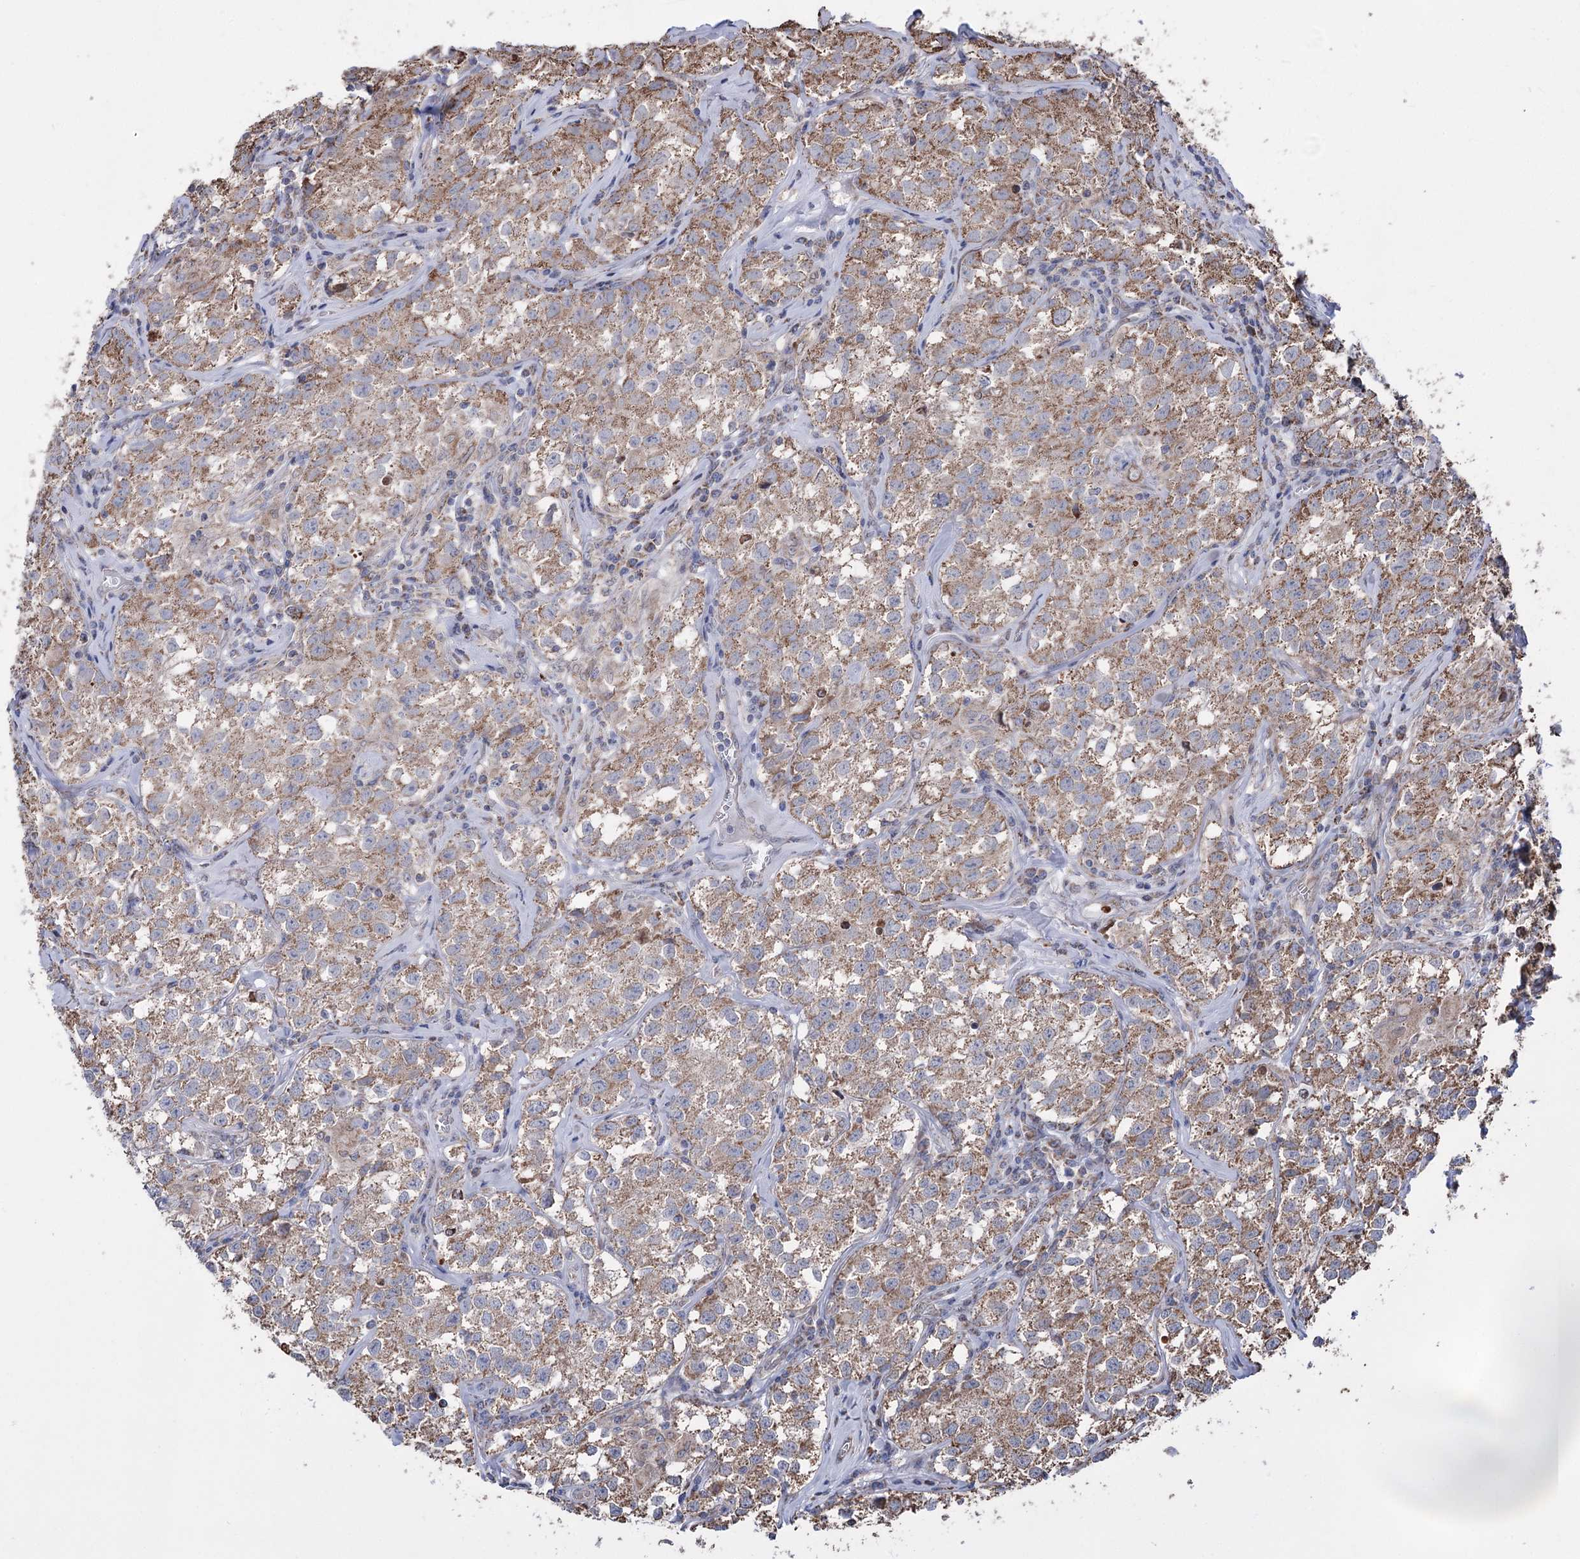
{"staining": {"intensity": "moderate", "quantity": ">75%", "location": "cytoplasmic/membranous"}, "tissue": "testis cancer", "cell_type": "Tumor cells", "image_type": "cancer", "snomed": [{"axis": "morphology", "description": "Seminoma, NOS"}, {"axis": "morphology", "description": "Carcinoma, Embryonal, NOS"}, {"axis": "topography", "description": "Testis"}], "caption": "Protein analysis of testis cancer tissue demonstrates moderate cytoplasmic/membranous staining in approximately >75% of tumor cells.", "gene": "CREB3L4", "patient": {"sex": "male", "age": 43}}